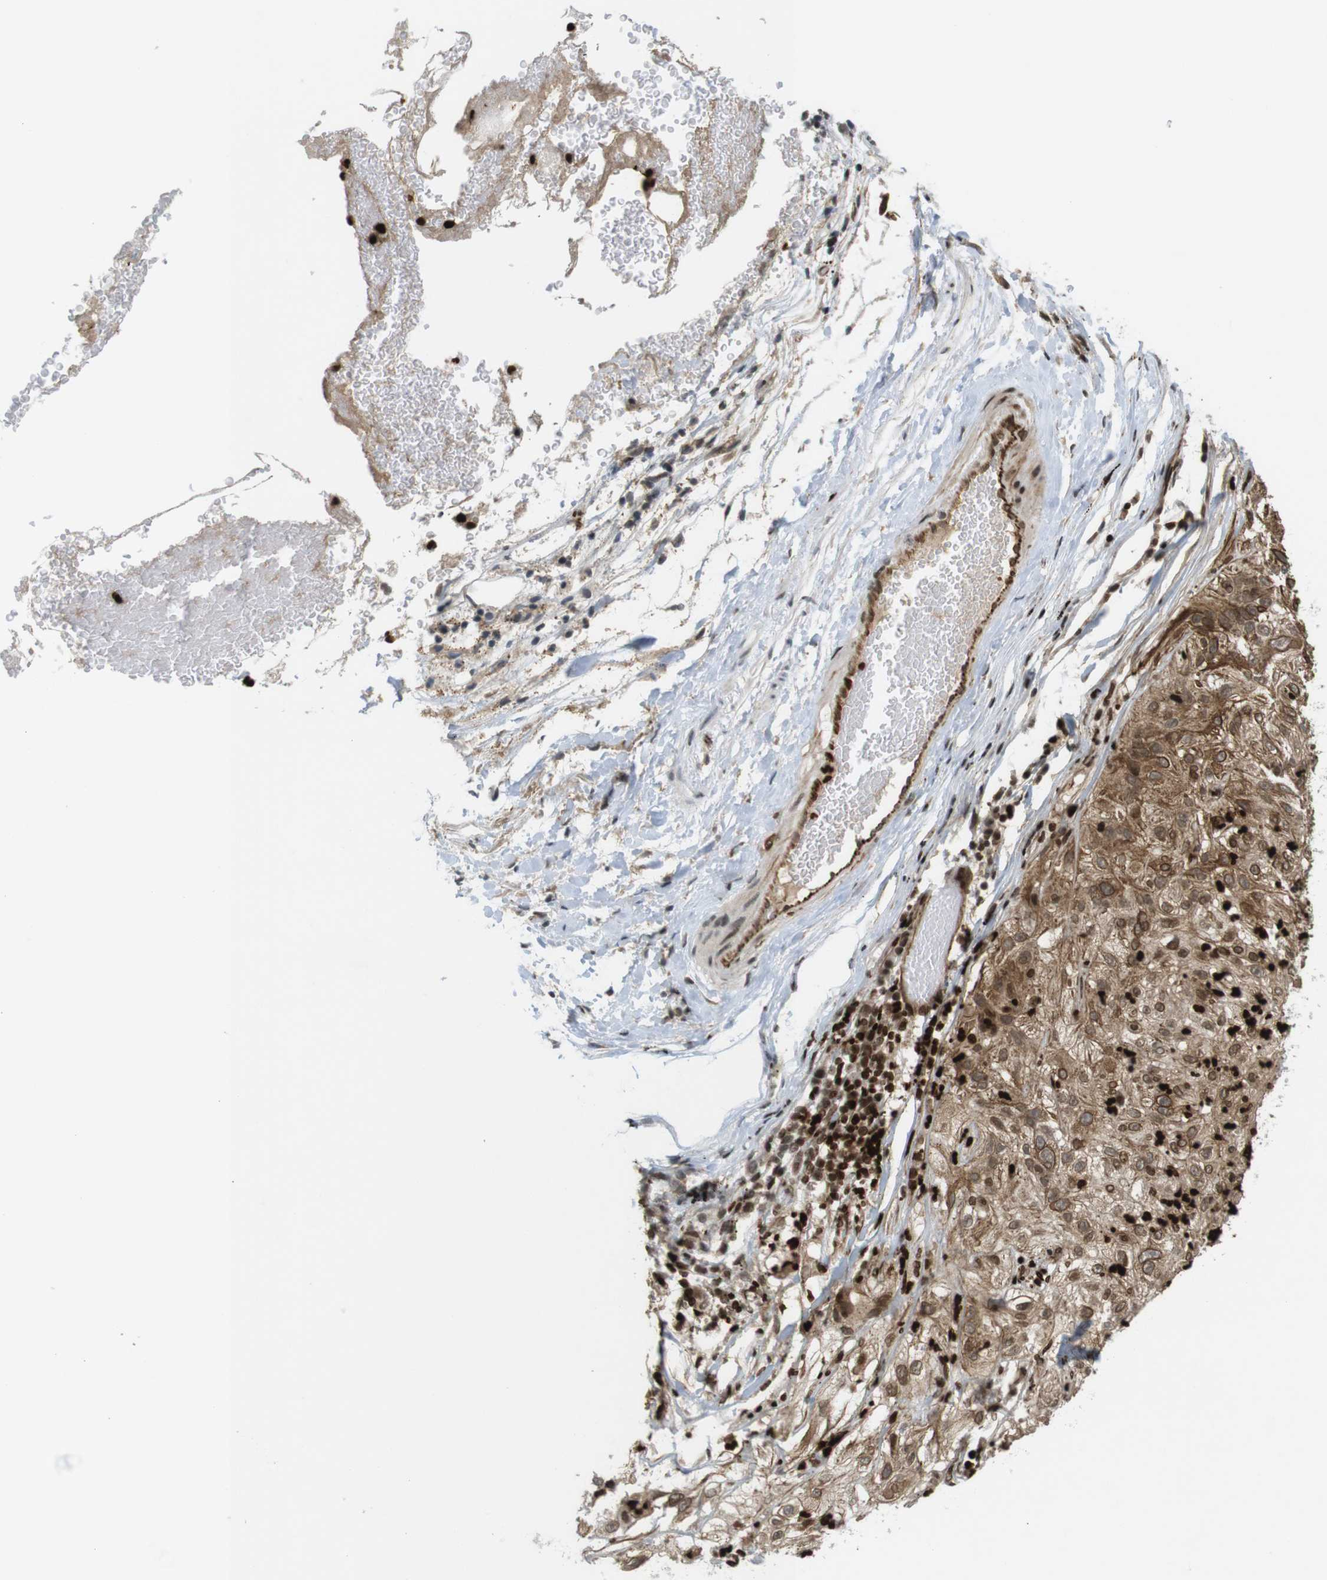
{"staining": {"intensity": "moderate", "quantity": ">75%", "location": "cytoplasmic/membranous,nuclear"}, "tissue": "lung cancer", "cell_type": "Tumor cells", "image_type": "cancer", "snomed": [{"axis": "morphology", "description": "Inflammation, NOS"}, {"axis": "morphology", "description": "Squamous cell carcinoma, NOS"}, {"axis": "topography", "description": "Lymph node"}, {"axis": "topography", "description": "Soft tissue"}, {"axis": "topography", "description": "Lung"}], "caption": "DAB (3,3'-diaminobenzidine) immunohistochemical staining of human squamous cell carcinoma (lung) demonstrates moderate cytoplasmic/membranous and nuclear protein expression in approximately >75% of tumor cells.", "gene": "SP2", "patient": {"sex": "male", "age": 66}}